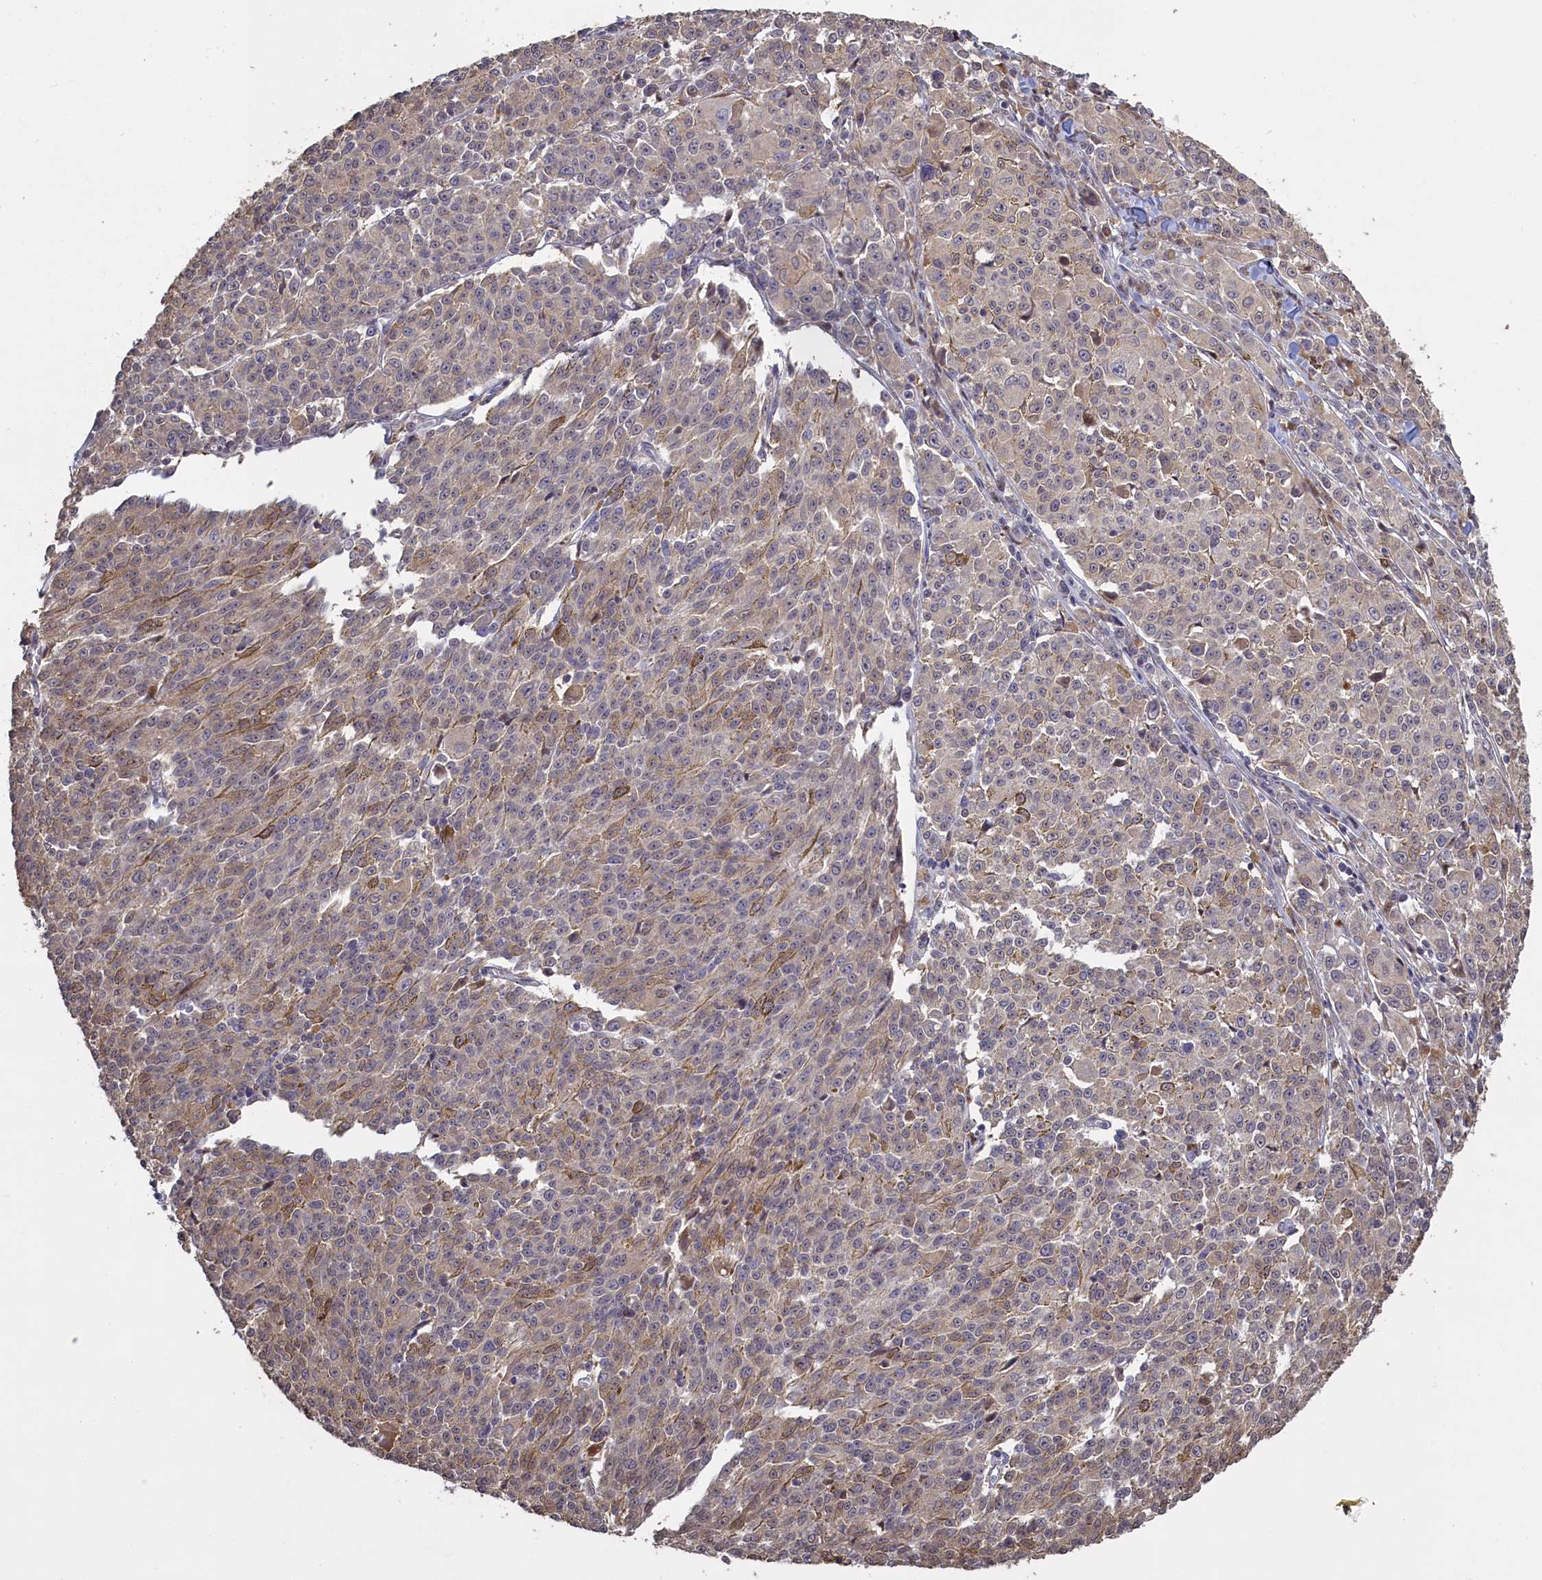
{"staining": {"intensity": "weak", "quantity": "<25%", "location": "cytoplasmic/membranous"}, "tissue": "melanoma", "cell_type": "Tumor cells", "image_type": "cancer", "snomed": [{"axis": "morphology", "description": "Malignant melanoma, NOS"}, {"axis": "topography", "description": "Skin"}], "caption": "Tumor cells are negative for protein expression in human malignant melanoma.", "gene": "UCHL3", "patient": {"sex": "female", "age": 52}}